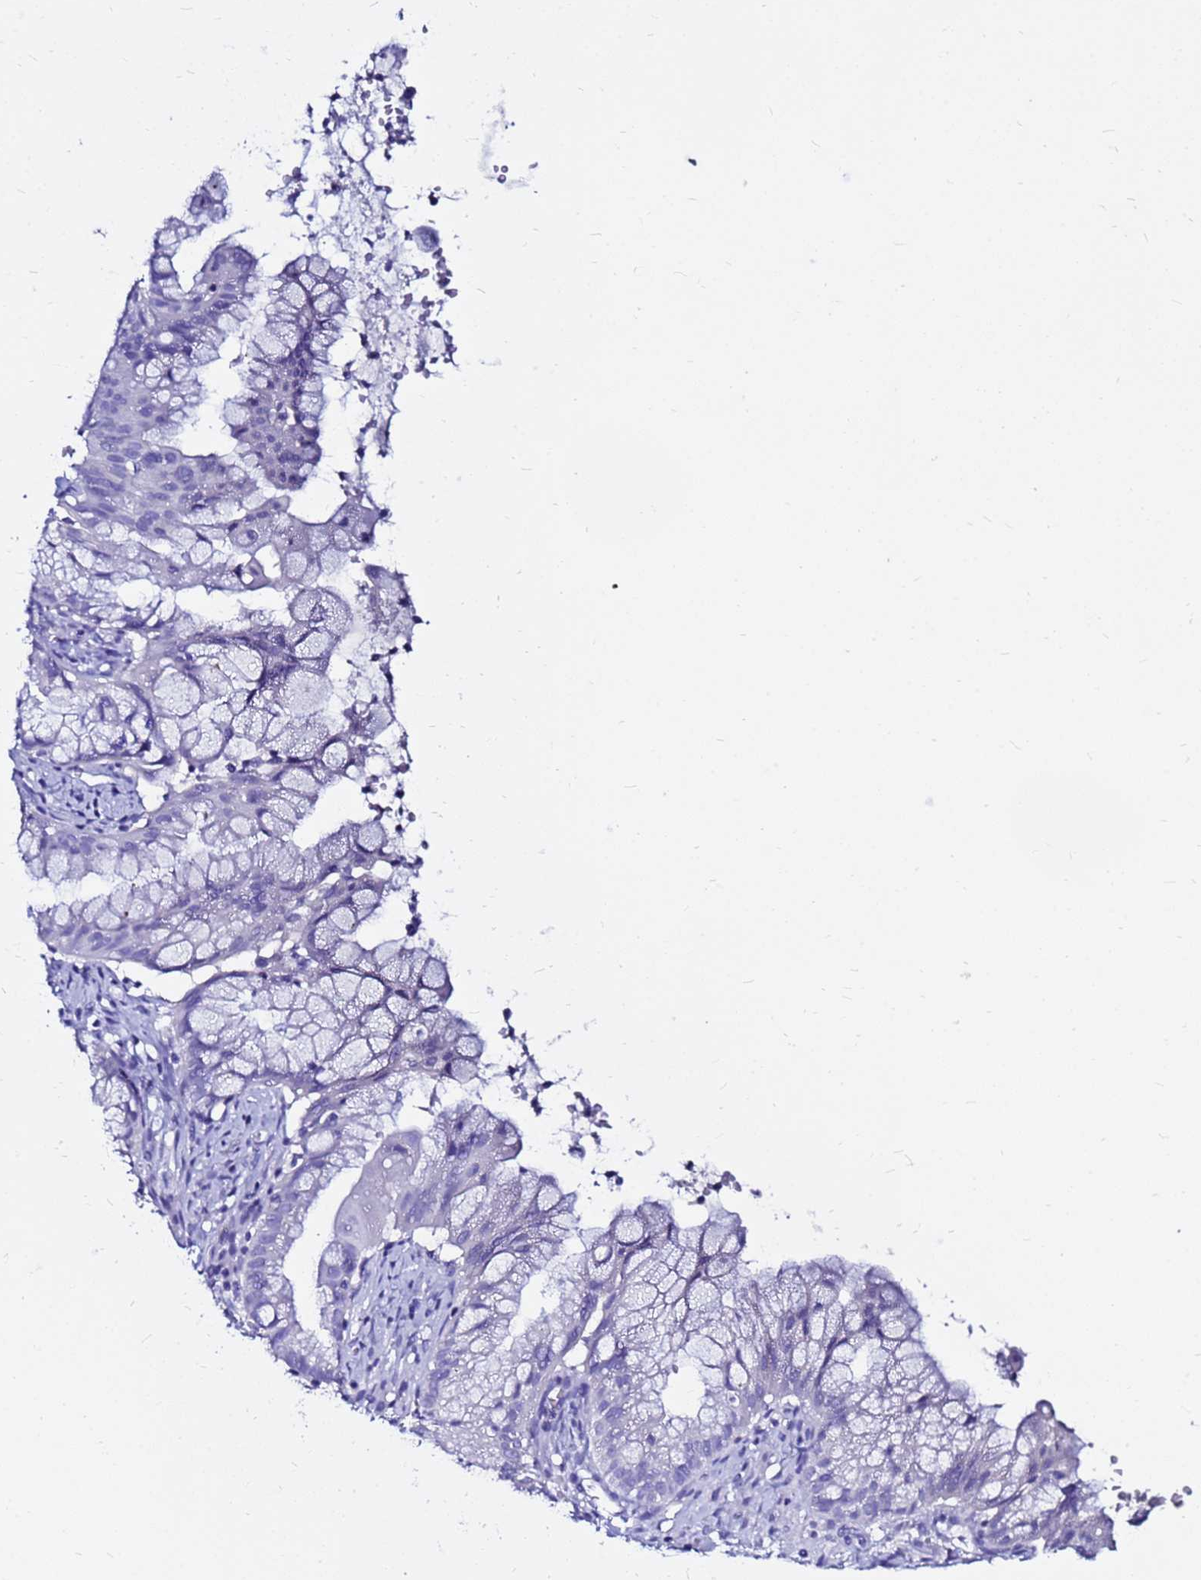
{"staining": {"intensity": "negative", "quantity": "none", "location": "none"}, "tissue": "ovarian cancer", "cell_type": "Tumor cells", "image_type": "cancer", "snomed": [{"axis": "morphology", "description": "Cystadenocarcinoma, mucinous, NOS"}, {"axis": "topography", "description": "Ovary"}], "caption": "IHC histopathology image of neoplastic tissue: ovarian cancer stained with DAB reveals no significant protein expression in tumor cells.", "gene": "PPP1R14C", "patient": {"sex": "female", "age": 70}}